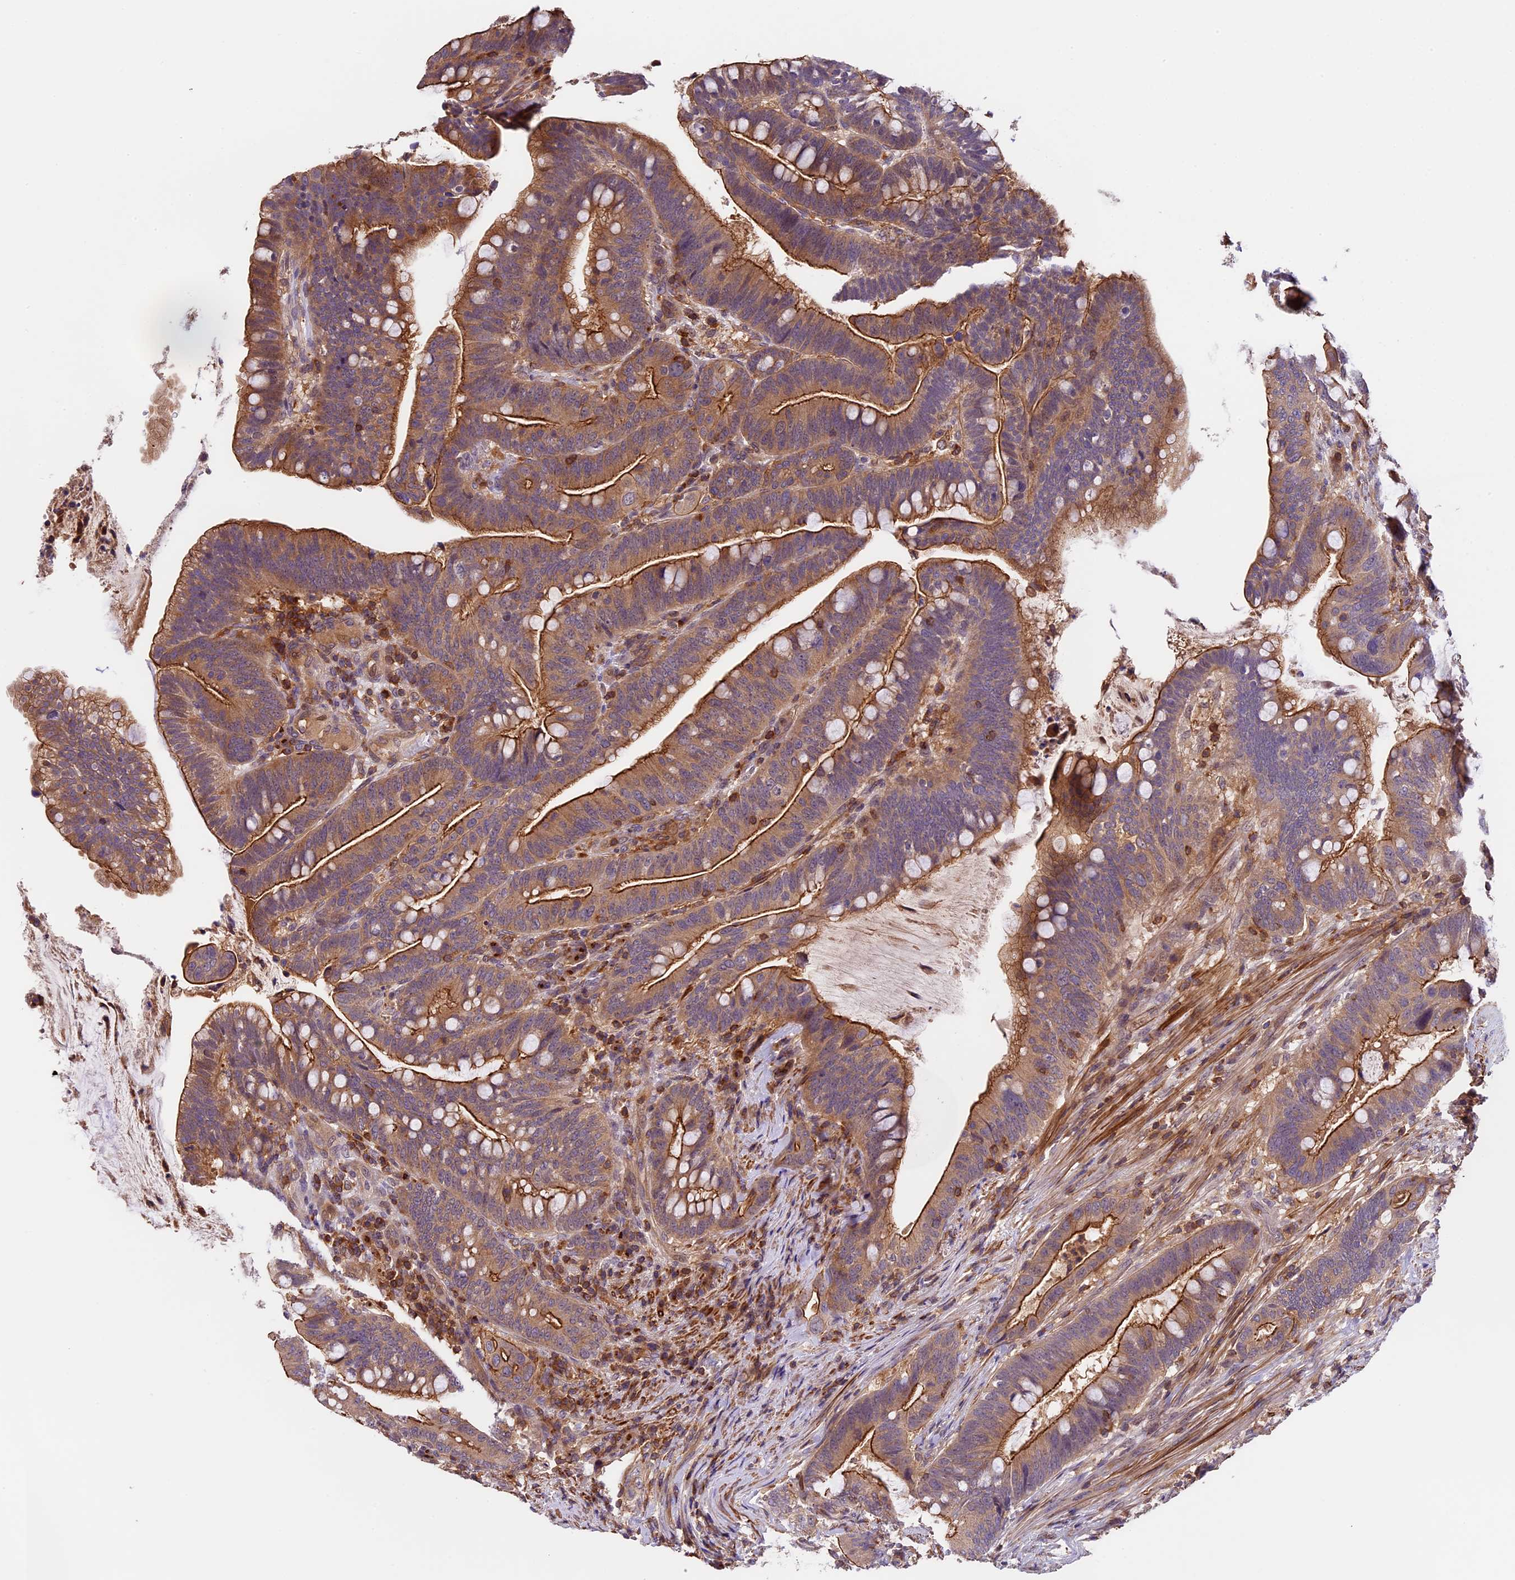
{"staining": {"intensity": "strong", "quantity": ">75%", "location": "cytoplasmic/membranous"}, "tissue": "colorectal cancer", "cell_type": "Tumor cells", "image_type": "cancer", "snomed": [{"axis": "morphology", "description": "Adenocarcinoma, NOS"}, {"axis": "topography", "description": "Colon"}], "caption": "Immunohistochemistry (IHC) (DAB) staining of colorectal adenocarcinoma shows strong cytoplasmic/membranous protein staining in approximately >75% of tumor cells. The staining is performed using DAB (3,3'-diaminobenzidine) brown chromogen to label protein expression. The nuclei are counter-stained blue using hematoxylin.", "gene": "TBC1D1", "patient": {"sex": "female", "age": 66}}